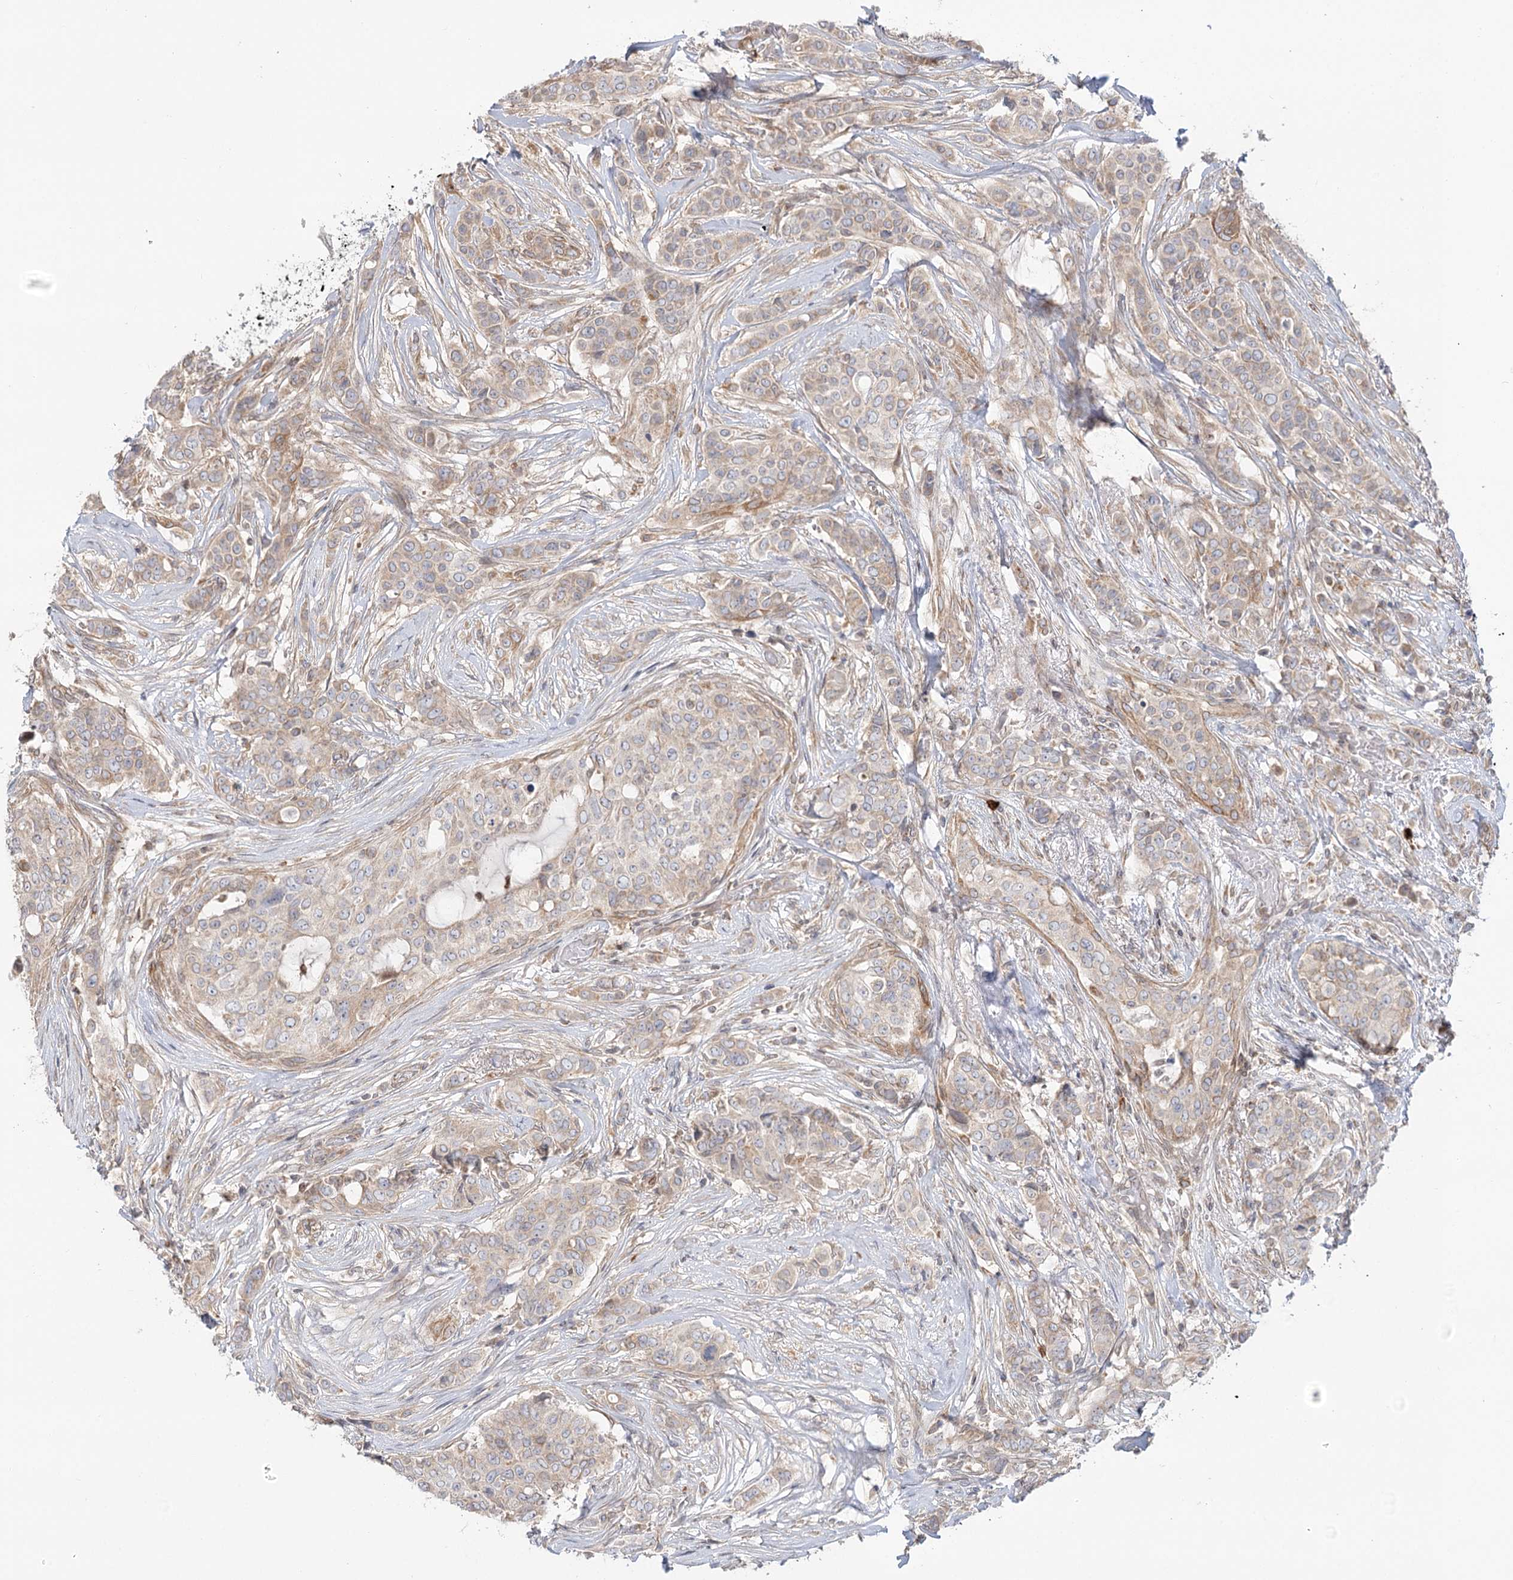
{"staining": {"intensity": "weak", "quantity": "25%-75%", "location": "cytoplasmic/membranous"}, "tissue": "breast cancer", "cell_type": "Tumor cells", "image_type": "cancer", "snomed": [{"axis": "morphology", "description": "Lobular carcinoma"}, {"axis": "topography", "description": "Breast"}], "caption": "High-power microscopy captured an IHC micrograph of breast cancer (lobular carcinoma), revealing weak cytoplasmic/membranous staining in approximately 25%-75% of tumor cells. The staining was performed using DAB (3,3'-diaminobenzidine), with brown indicating positive protein expression. Nuclei are stained blue with hematoxylin.", "gene": "MTMR3", "patient": {"sex": "female", "age": 51}}